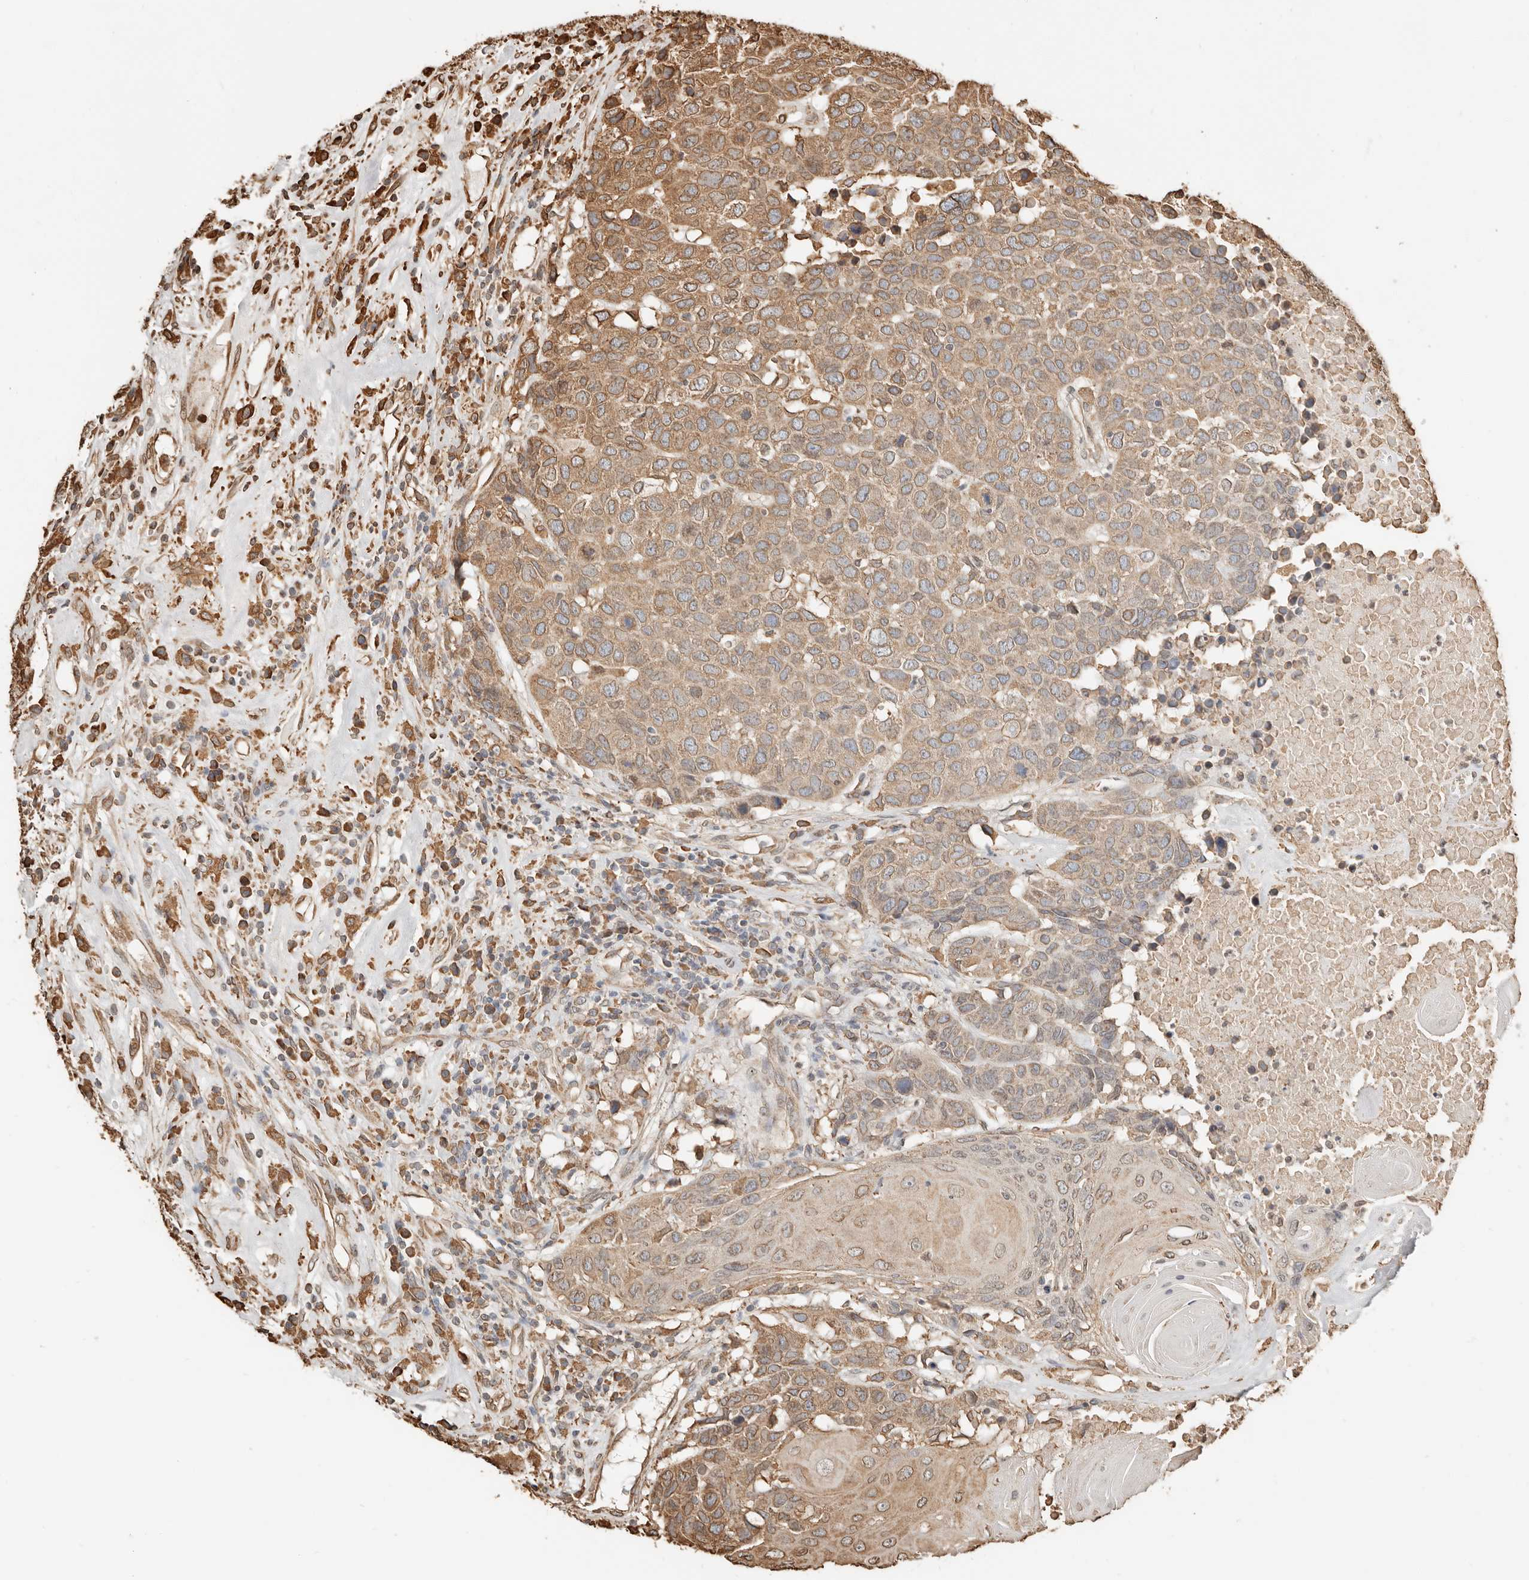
{"staining": {"intensity": "moderate", "quantity": ">75%", "location": "cytoplasmic/membranous"}, "tissue": "head and neck cancer", "cell_type": "Tumor cells", "image_type": "cancer", "snomed": [{"axis": "morphology", "description": "Squamous cell carcinoma, NOS"}, {"axis": "topography", "description": "Head-Neck"}], "caption": "IHC of head and neck cancer shows medium levels of moderate cytoplasmic/membranous positivity in approximately >75% of tumor cells.", "gene": "ARHGEF10L", "patient": {"sex": "male", "age": 66}}